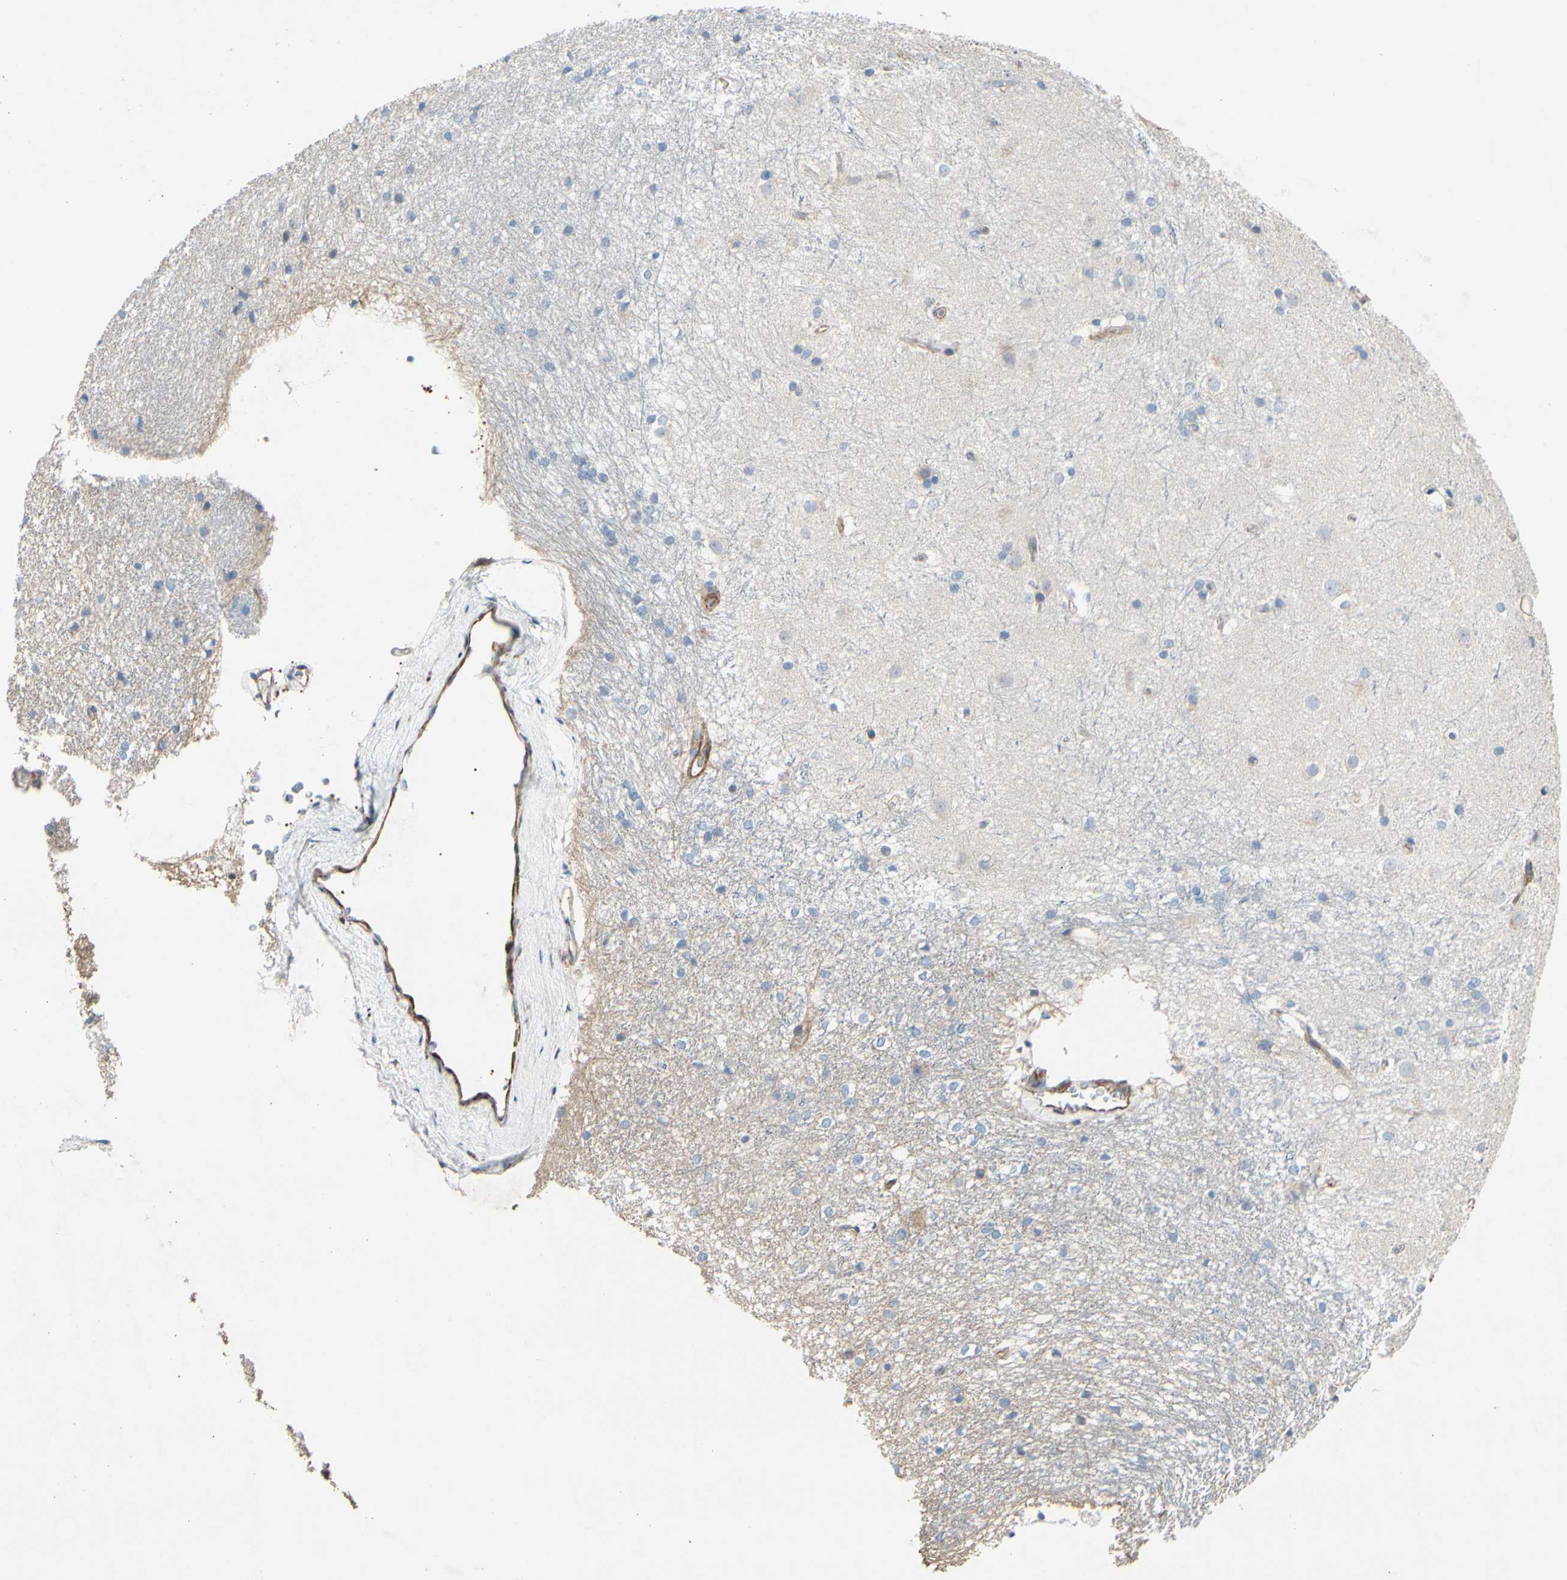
{"staining": {"intensity": "moderate", "quantity": "<25%", "location": "cytoplasmic/membranous"}, "tissue": "caudate", "cell_type": "Glial cells", "image_type": "normal", "snomed": [{"axis": "morphology", "description": "Normal tissue, NOS"}, {"axis": "topography", "description": "Lateral ventricle wall"}], "caption": "Immunohistochemistry of normal caudate shows low levels of moderate cytoplasmic/membranous staining in about <25% of glial cells.", "gene": "TPM1", "patient": {"sex": "female", "age": 19}}